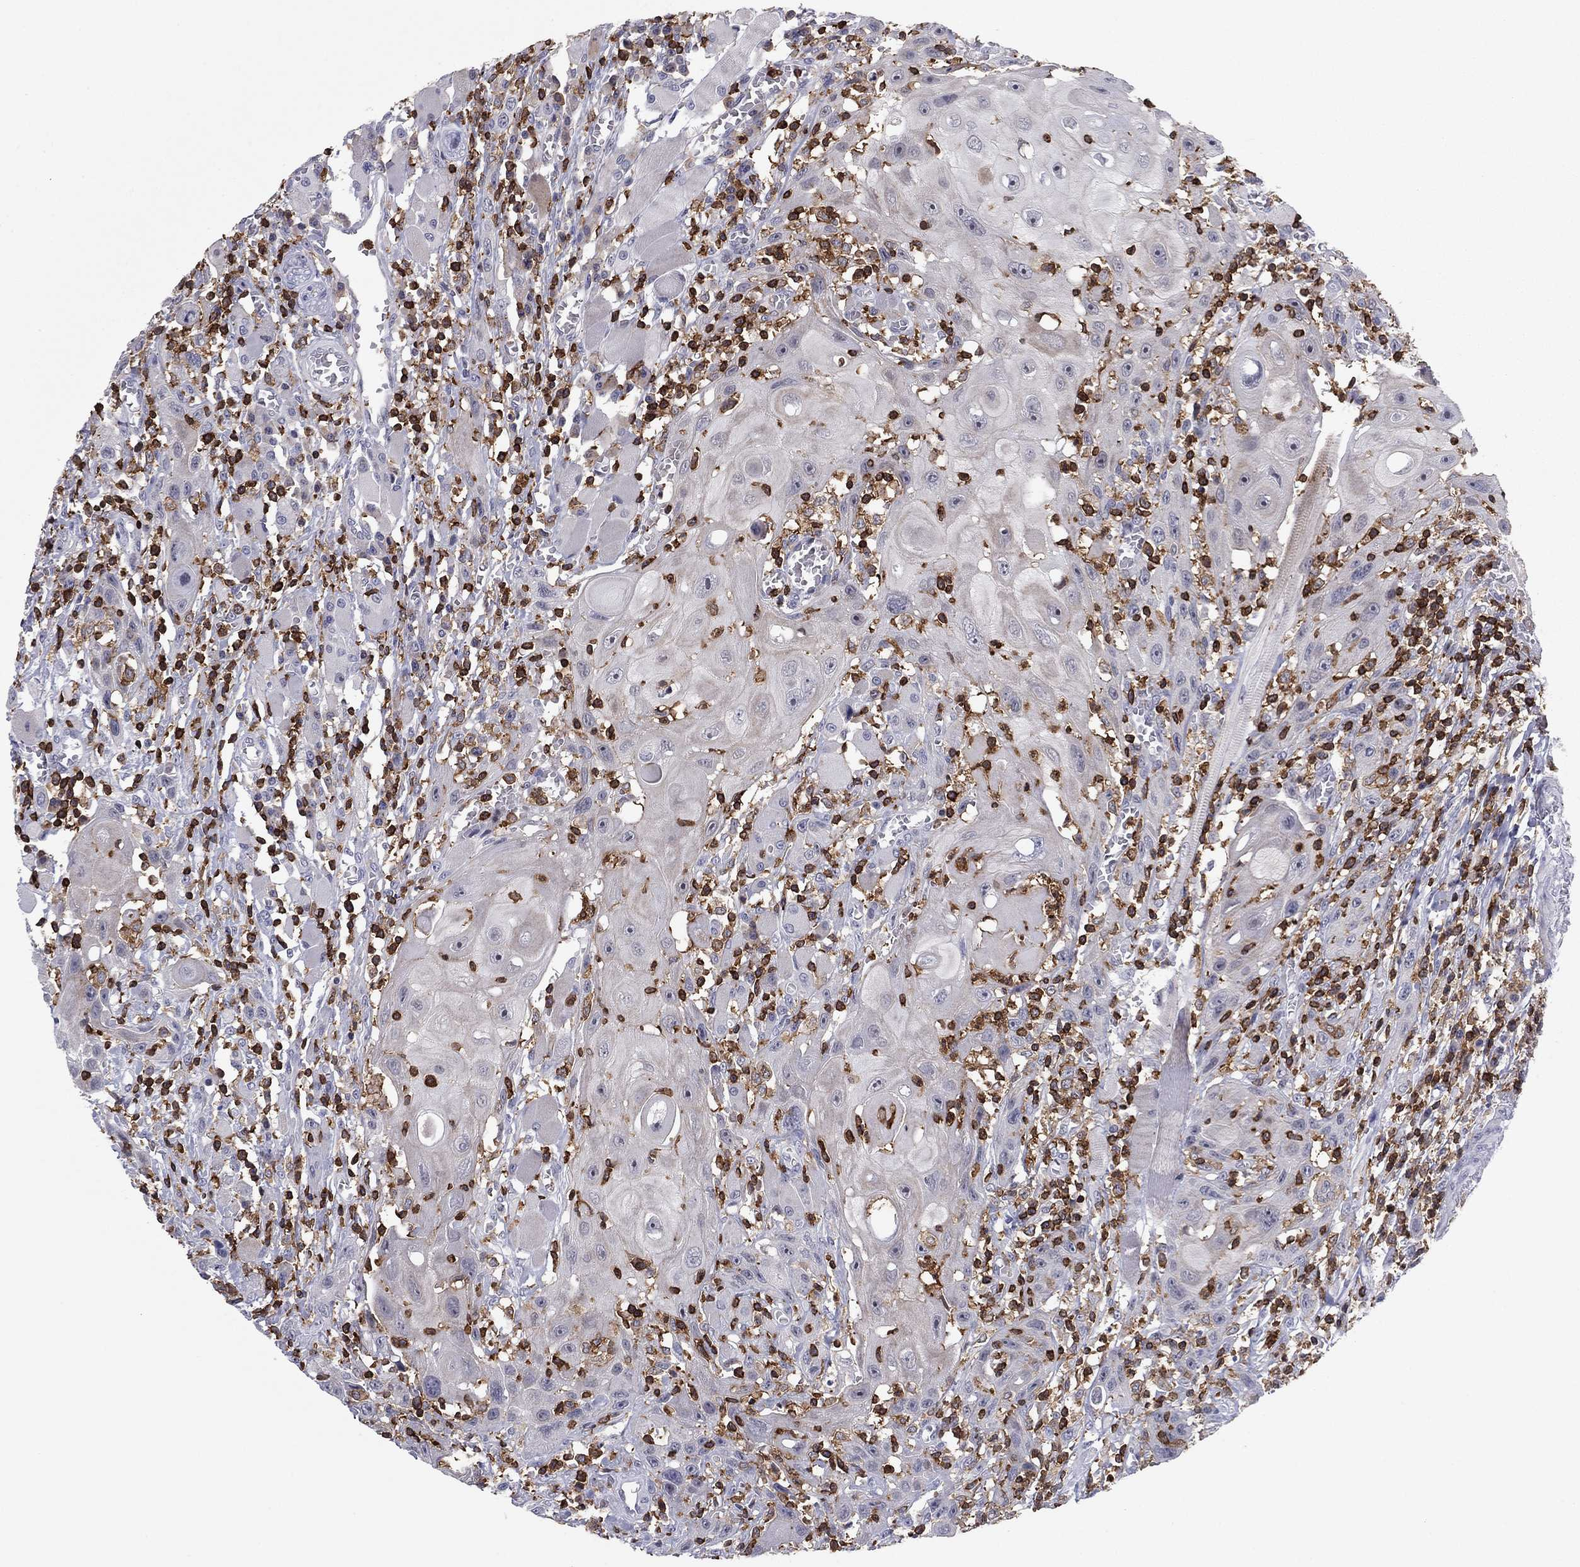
{"staining": {"intensity": "negative", "quantity": "none", "location": "none"}, "tissue": "head and neck cancer", "cell_type": "Tumor cells", "image_type": "cancer", "snomed": [{"axis": "morphology", "description": "Normal tissue, NOS"}, {"axis": "morphology", "description": "Squamous cell carcinoma, NOS"}, {"axis": "topography", "description": "Oral tissue"}, {"axis": "topography", "description": "Head-Neck"}], "caption": "Tumor cells are negative for protein expression in human head and neck squamous cell carcinoma.", "gene": "ARHGAP27", "patient": {"sex": "male", "age": 71}}